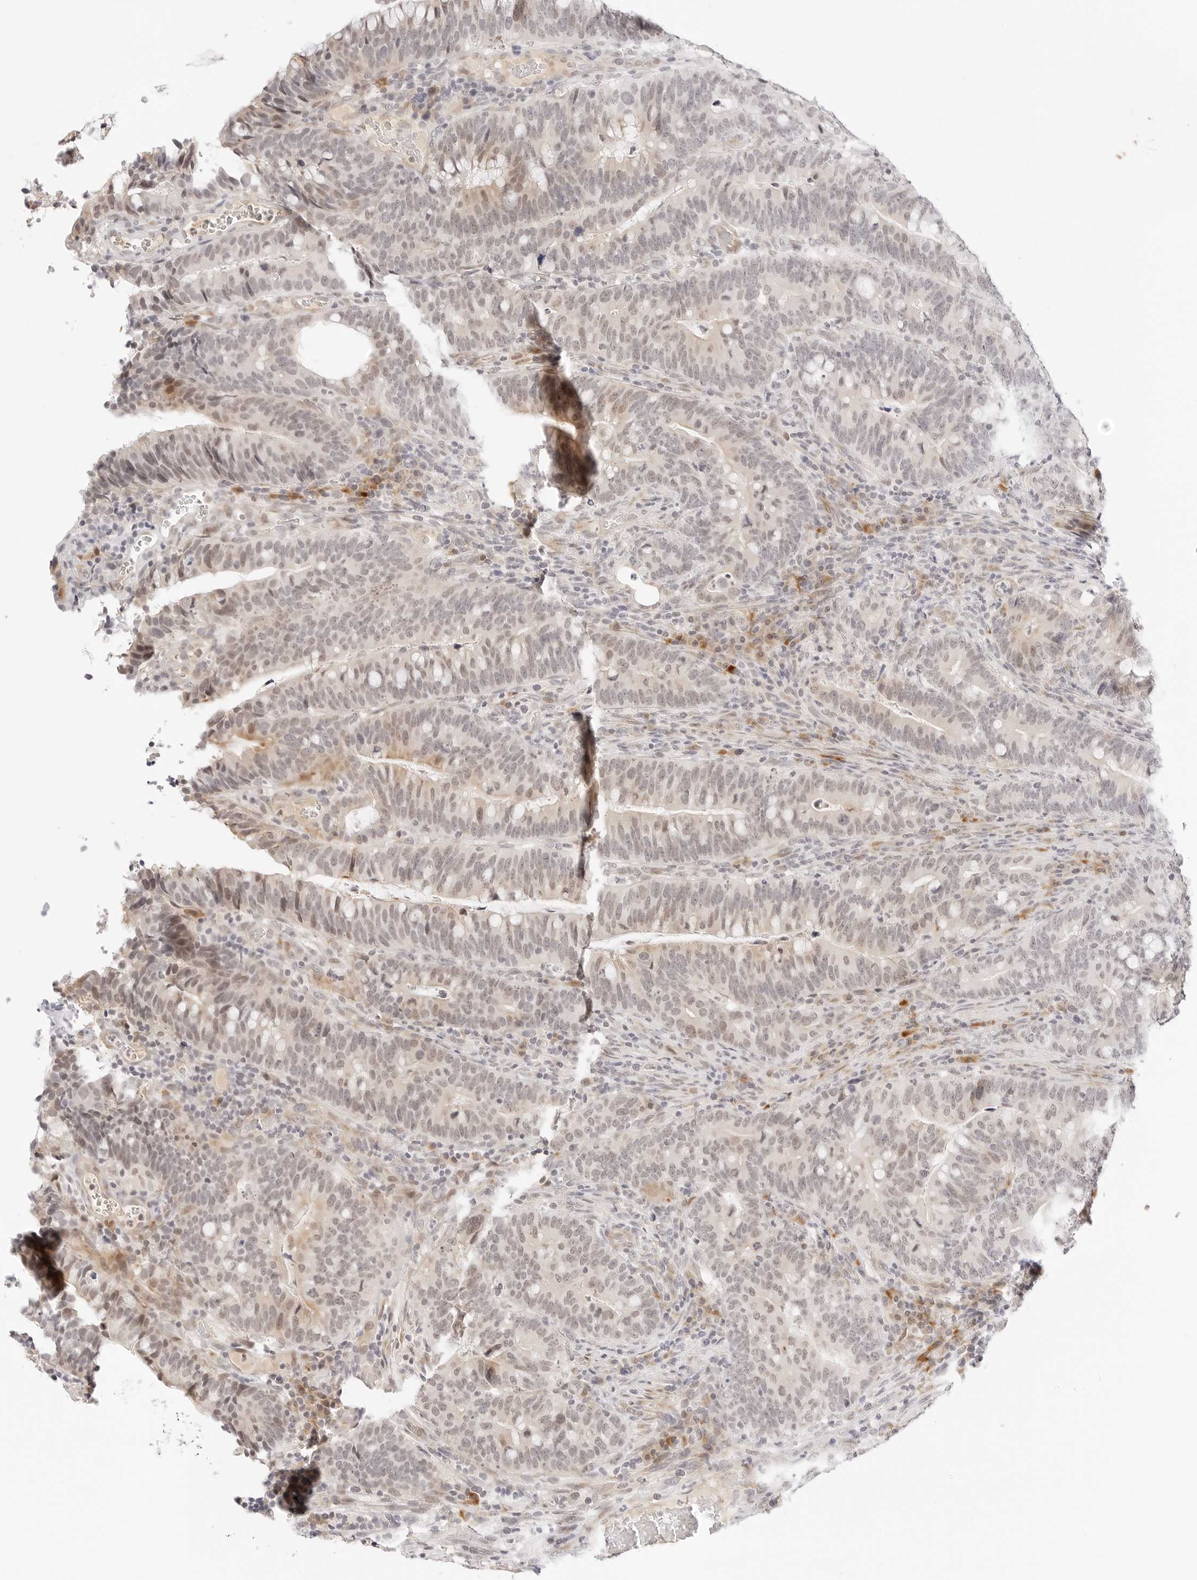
{"staining": {"intensity": "weak", "quantity": ">75%", "location": "nuclear"}, "tissue": "colorectal cancer", "cell_type": "Tumor cells", "image_type": "cancer", "snomed": [{"axis": "morphology", "description": "Adenocarcinoma, NOS"}, {"axis": "topography", "description": "Colon"}], "caption": "Immunohistochemistry (IHC) of human colorectal cancer (adenocarcinoma) shows low levels of weak nuclear staining in approximately >75% of tumor cells.", "gene": "XKR4", "patient": {"sex": "female", "age": 66}}